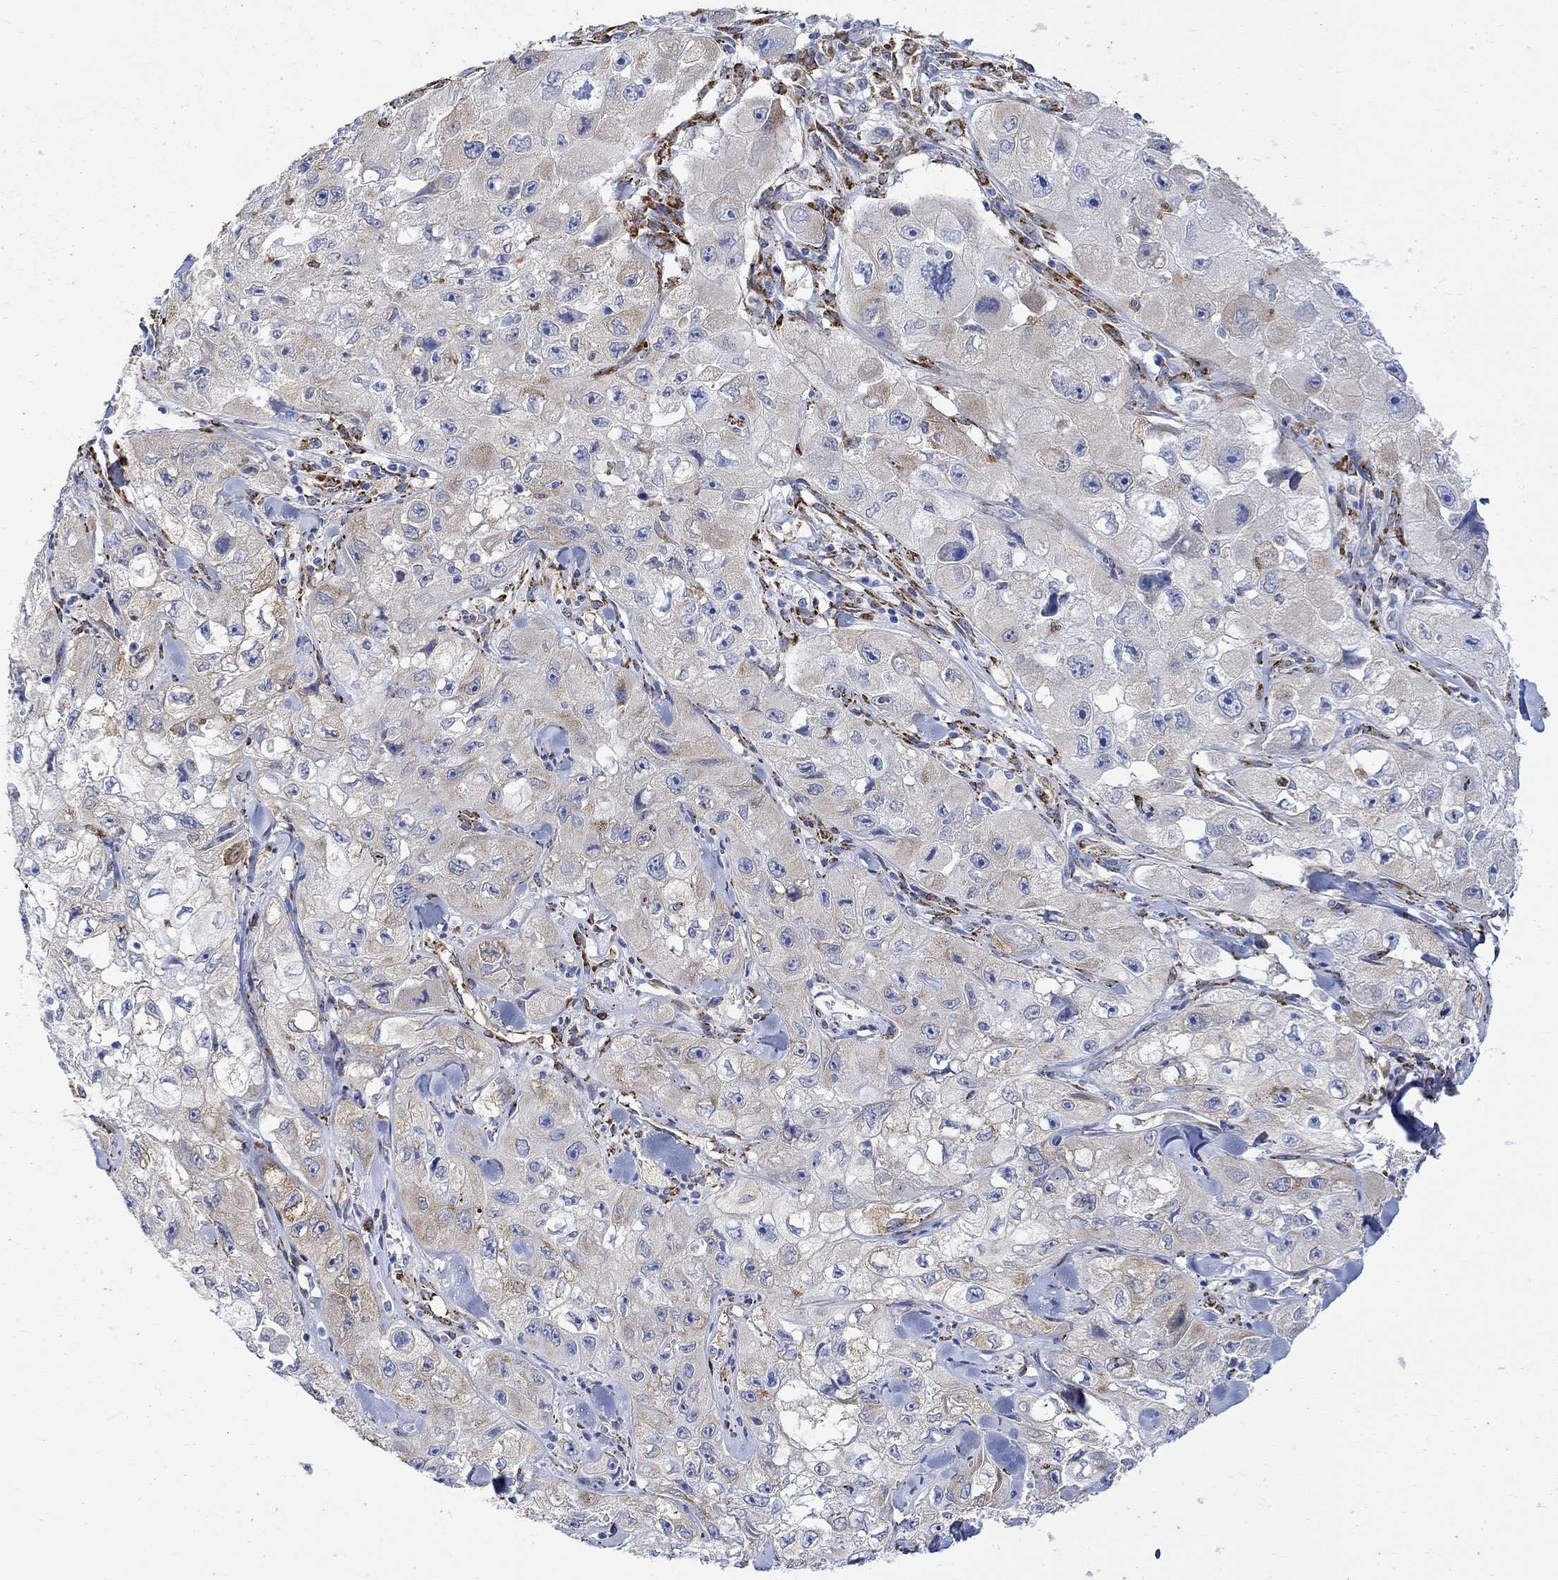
{"staining": {"intensity": "moderate", "quantity": "<25%", "location": "cytoplasmic/membranous"}, "tissue": "skin cancer", "cell_type": "Tumor cells", "image_type": "cancer", "snomed": [{"axis": "morphology", "description": "Squamous cell carcinoma, NOS"}, {"axis": "topography", "description": "Skin"}, {"axis": "topography", "description": "Subcutis"}], "caption": "Immunohistochemistry (IHC) photomicrograph of neoplastic tissue: skin cancer (squamous cell carcinoma) stained using IHC reveals low levels of moderate protein expression localized specifically in the cytoplasmic/membranous of tumor cells, appearing as a cytoplasmic/membranous brown color.", "gene": "TGM2", "patient": {"sex": "male", "age": 73}}